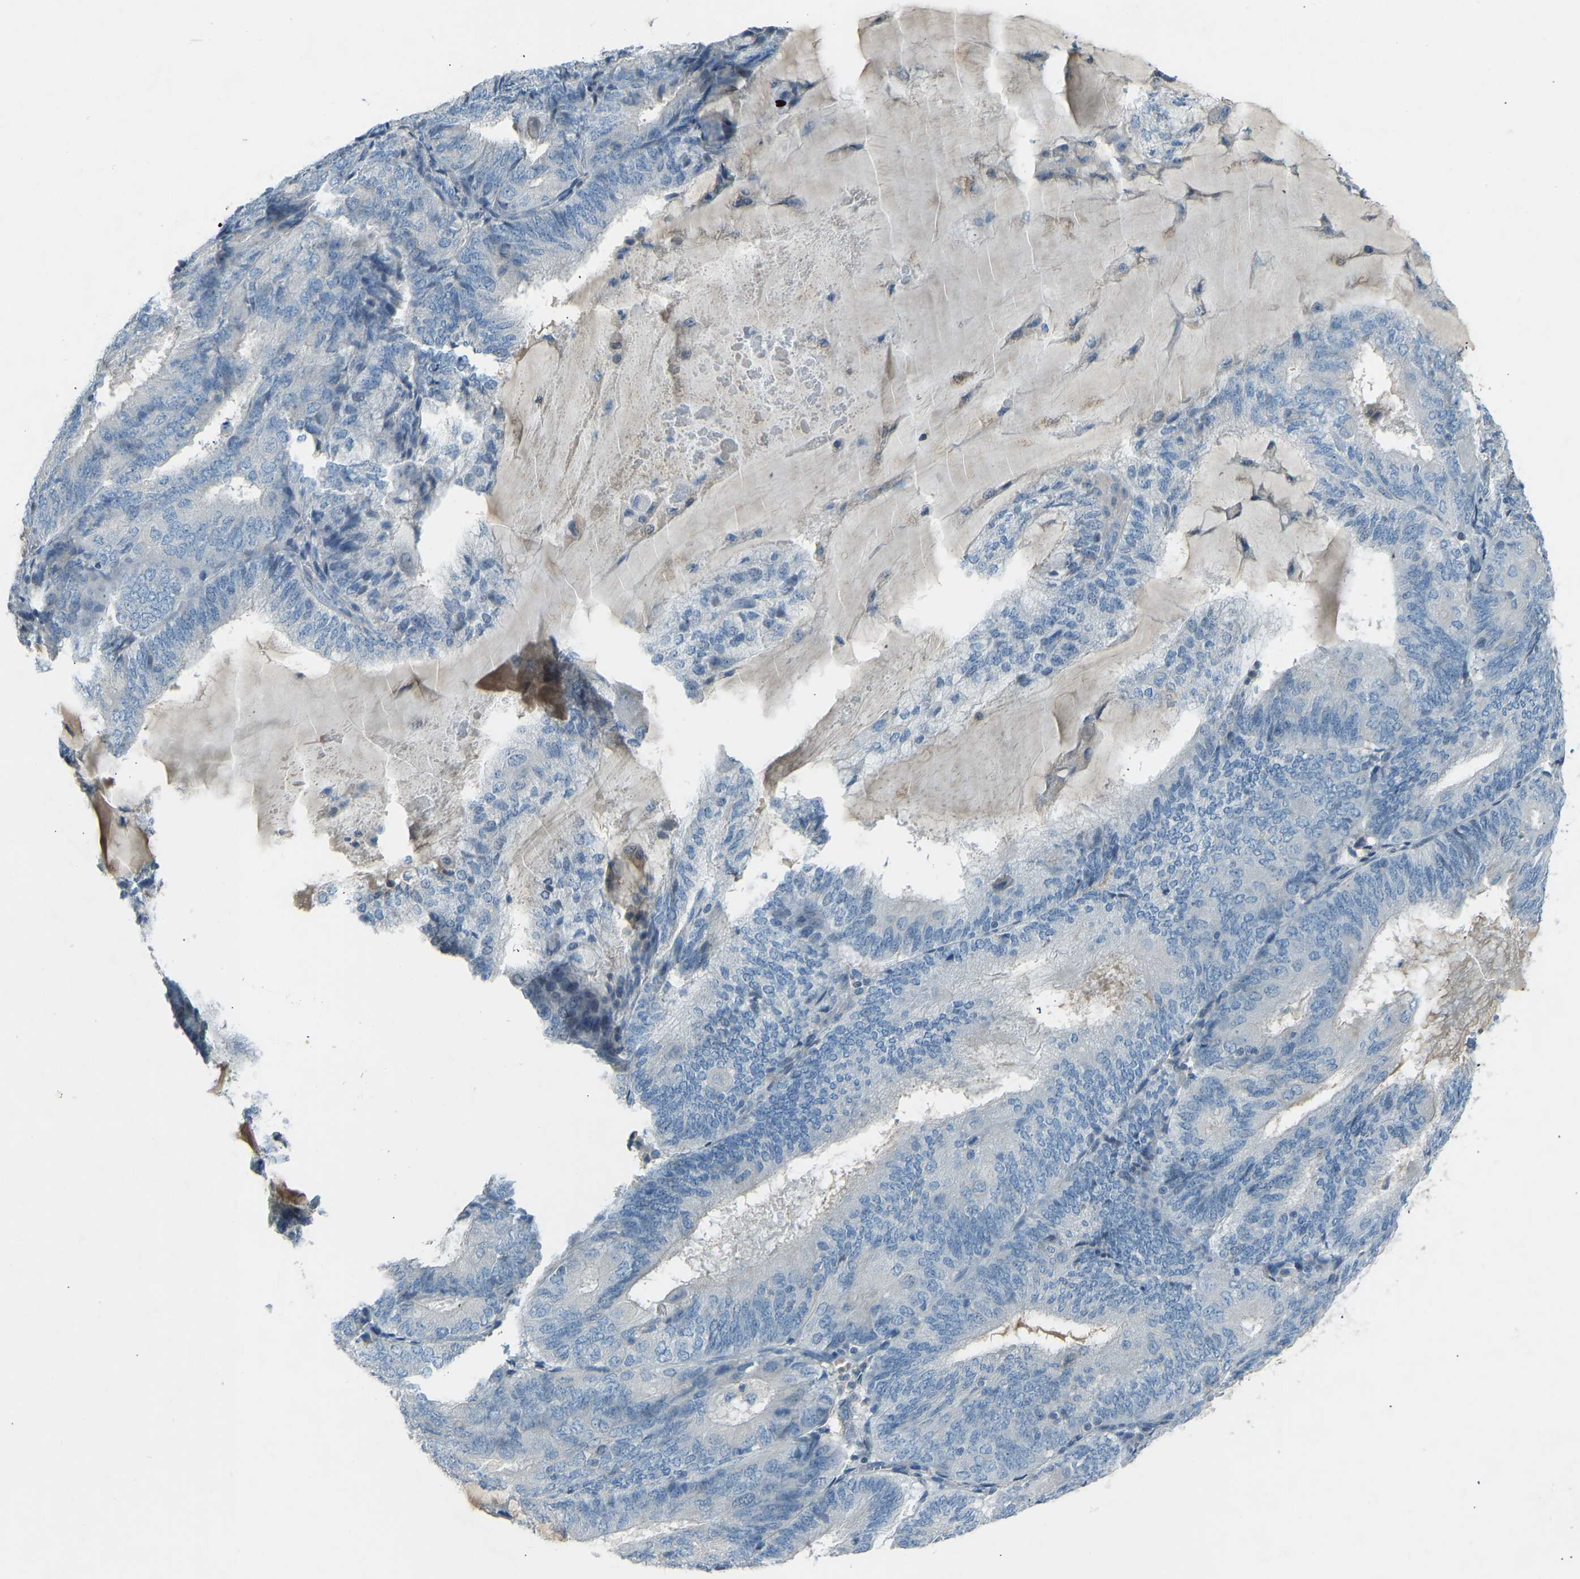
{"staining": {"intensity": "negative", "quantity": "none", "location": "none"}, "tissue": "endometrial cancer", "cell_type": "Tumor cells", "image_type": "cancer", "snomed": [{"axis": "morphology", "description": "Adenocarcinoma, NOS"}, {"axis": "topography", "description": "Endometrium"}], "caption": "The image demonstrates no staining of tumor cells in adenocarcinoma (endometrial).", "gene": "FBLN2", "patient": {"sex": "female", "age": 81}}